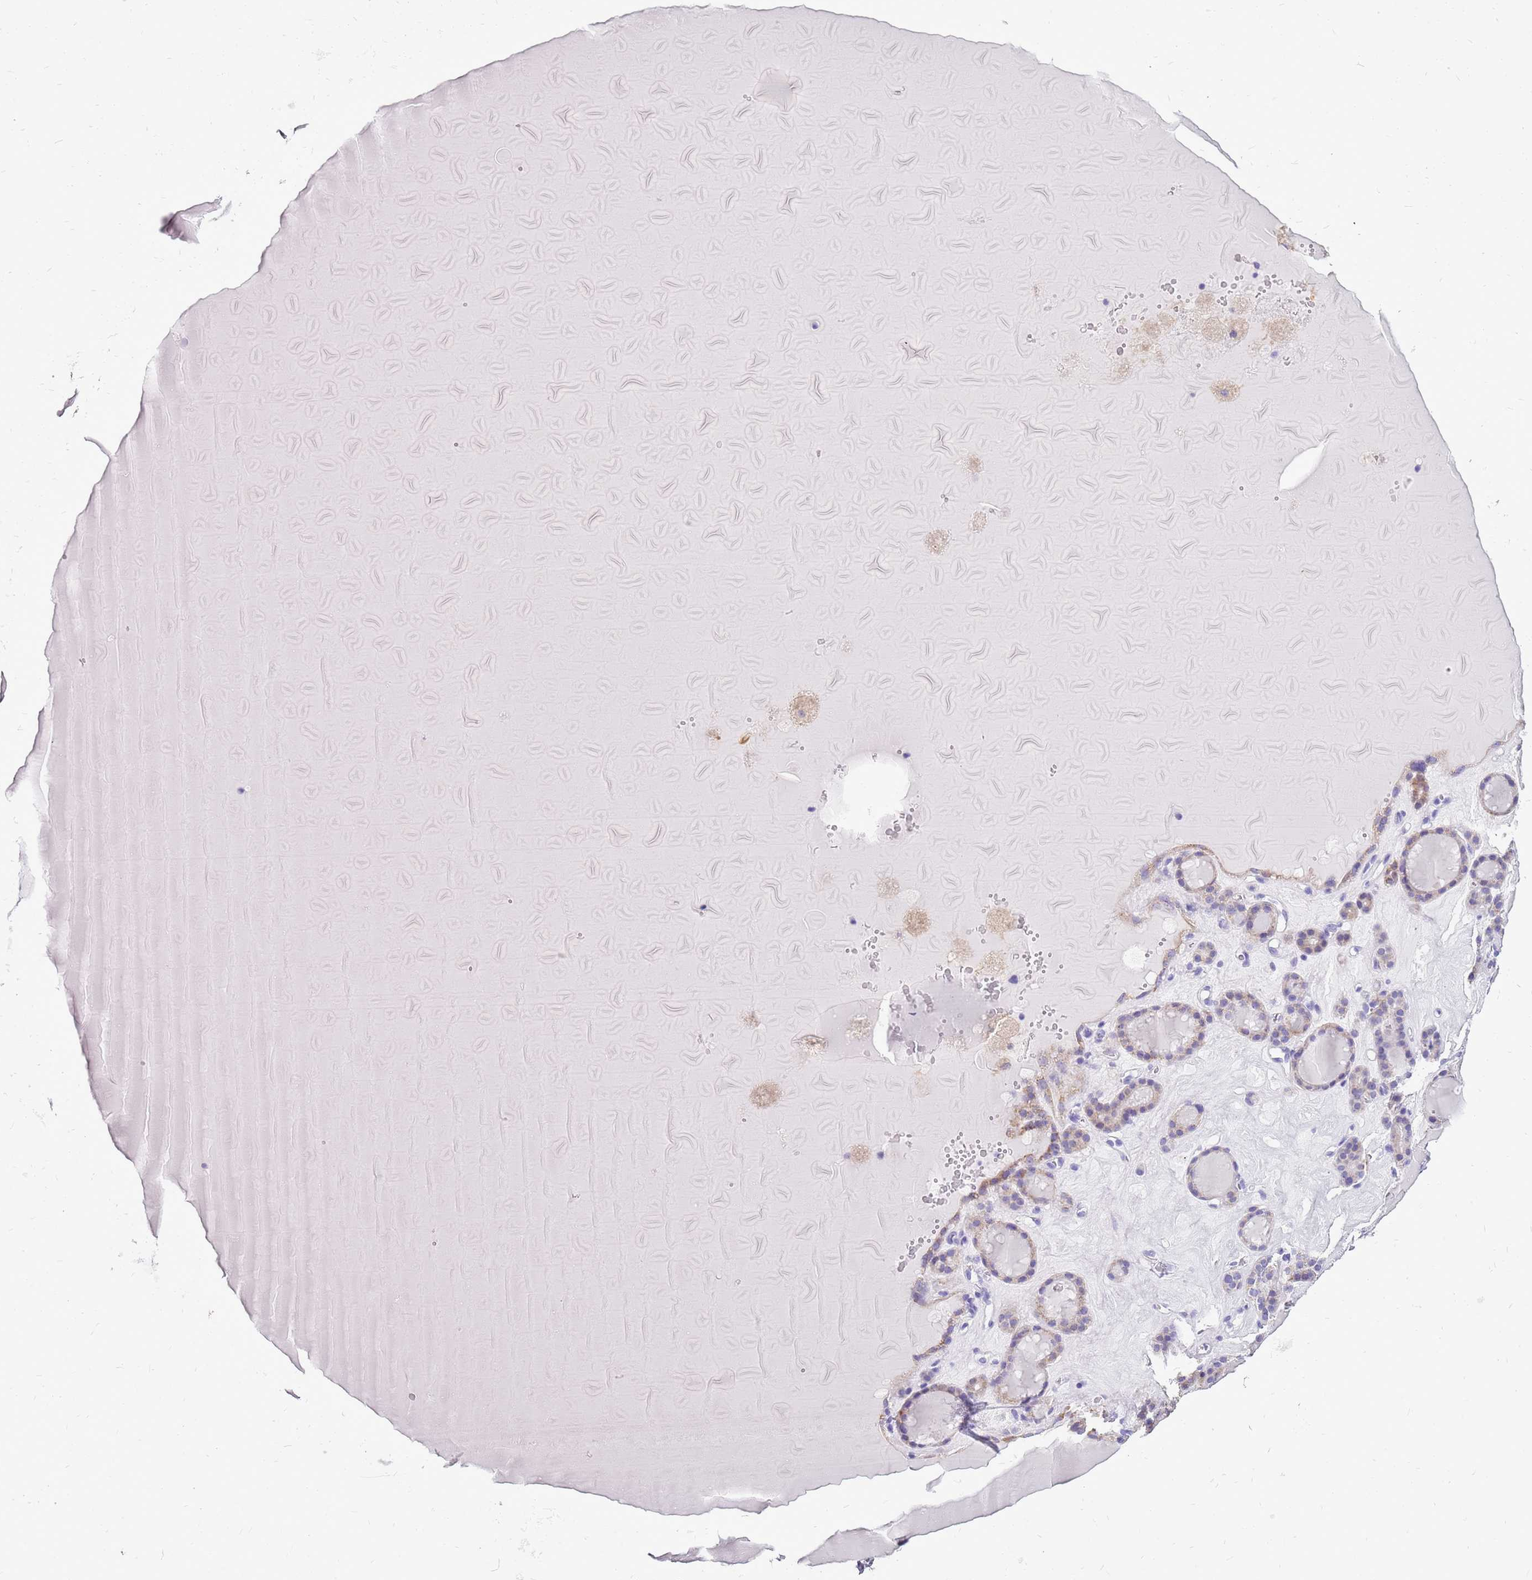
{"staining": {"intensity": "weak", "quantity": "25%-75%", "location": "cytoplasmic/membranous"}, "tissue": "thyroid gland", "cell_type": "Glandular cells", "image_type": "normal", "snomed": [{"axis": "morphology", "description": "Normal tissue, NOS"}, {"axis": "topography", "description": "Thyroid gland"}], "caption": "Protein positivity by immunohistochemistry reveals weak cytoplasmic/membranous positivity in about 25%-75% of glandular cells in benign thyroid gland. Nuclei are stained in blue.", "gene": "ACSS3", "patient": {"sex": "female", "age": 22}}